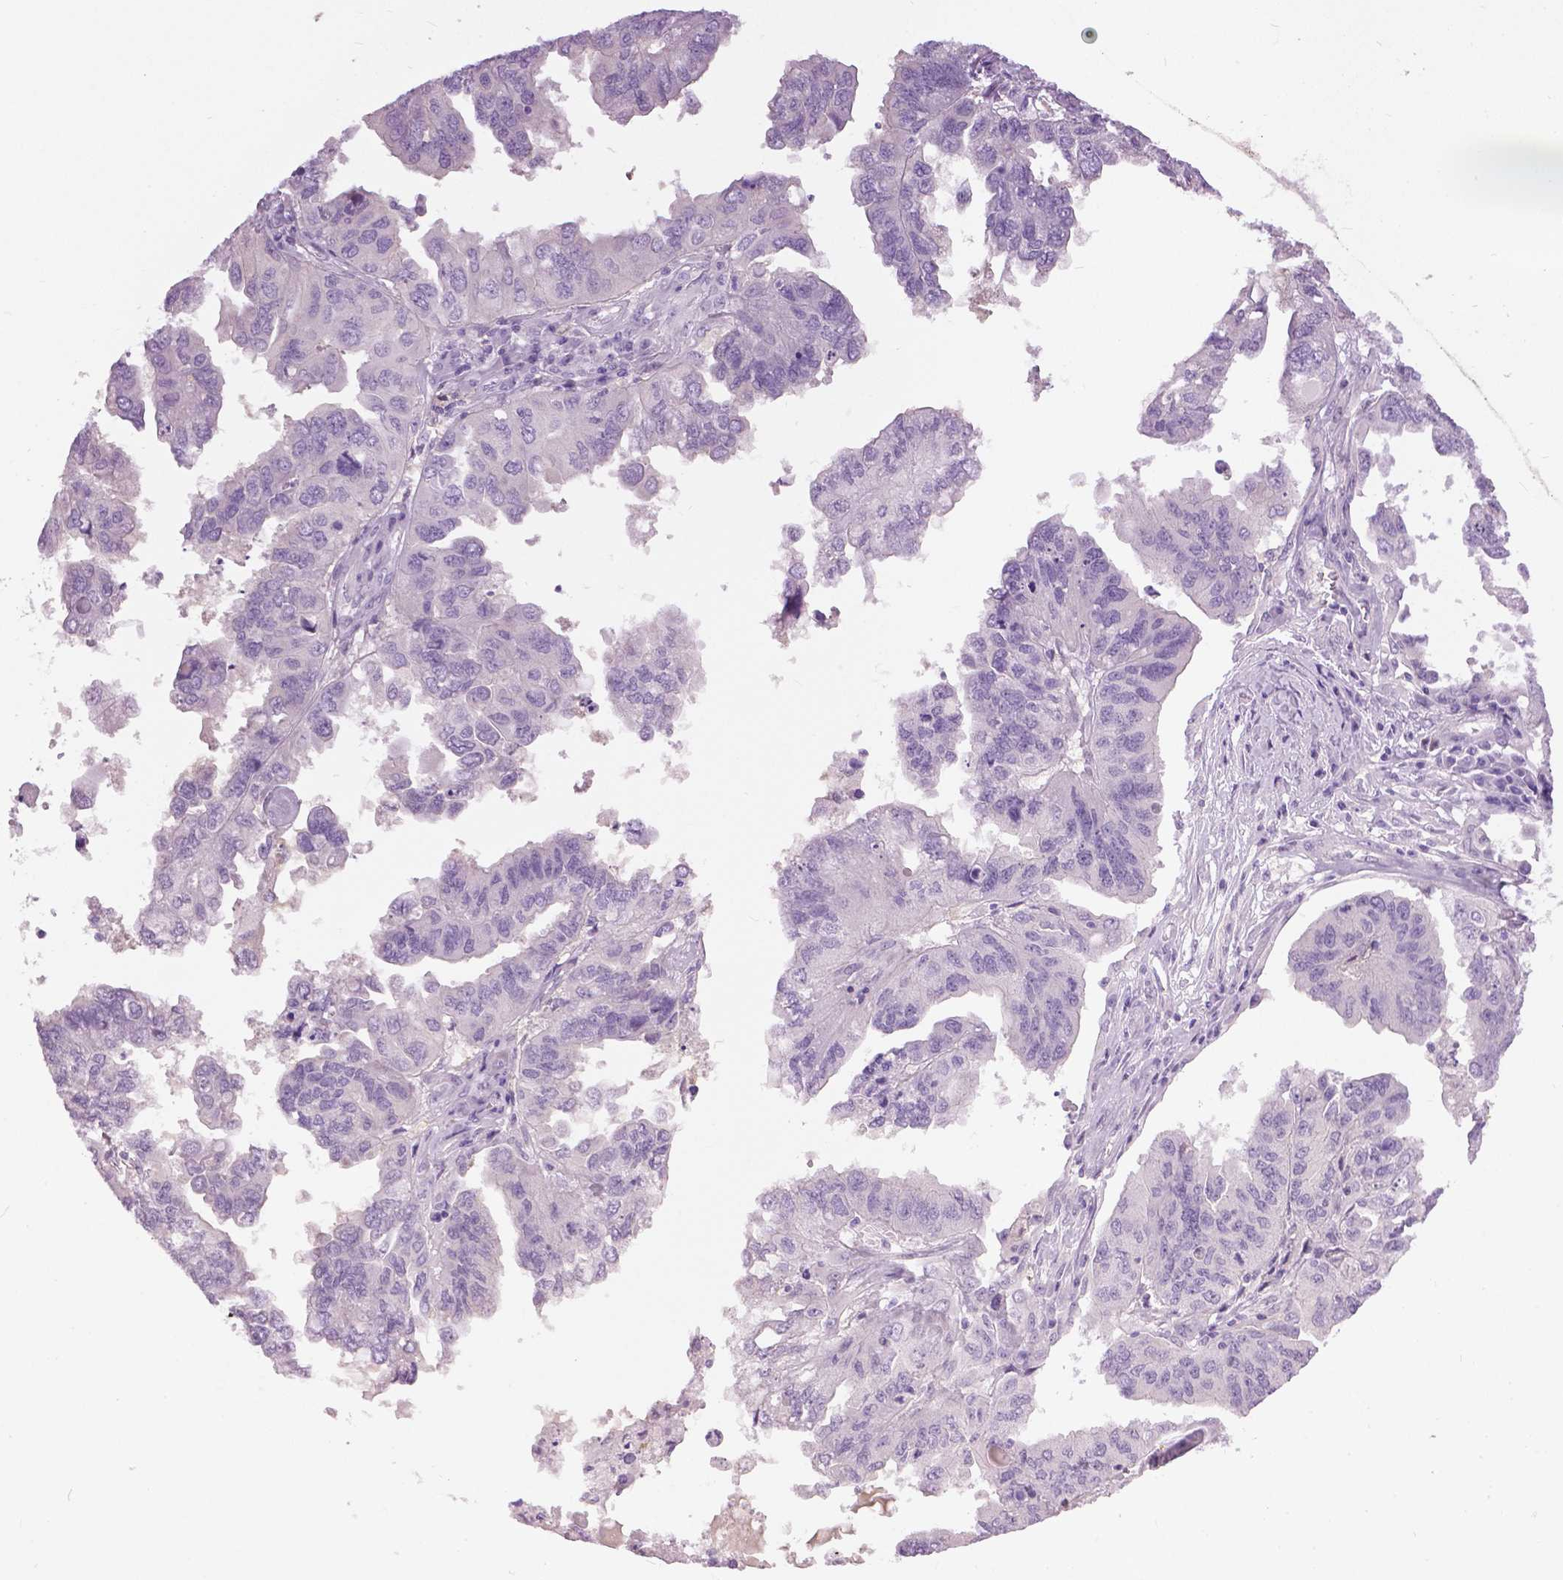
{"staining": {"intensity": "negative", "quantity": "none", "location": "none"}, "tissue": "ovarian cancer", "cell_type": "Tumor cells", "image_type": "cancer", "snomed": [{"axis": "morphology", "description": "Cystadenocarcinoma, serous, NOS"}, {"axis": "topography", "description": "Ovary"}], "caption": "This is an immunohistochemistry (IHC) micrograph of human serous cystadenocarcinoma (ovarian). There is no positivity in tumor cells.", "gene": "TP53TG5", "patient": {"sex": "female", "age": 79}}